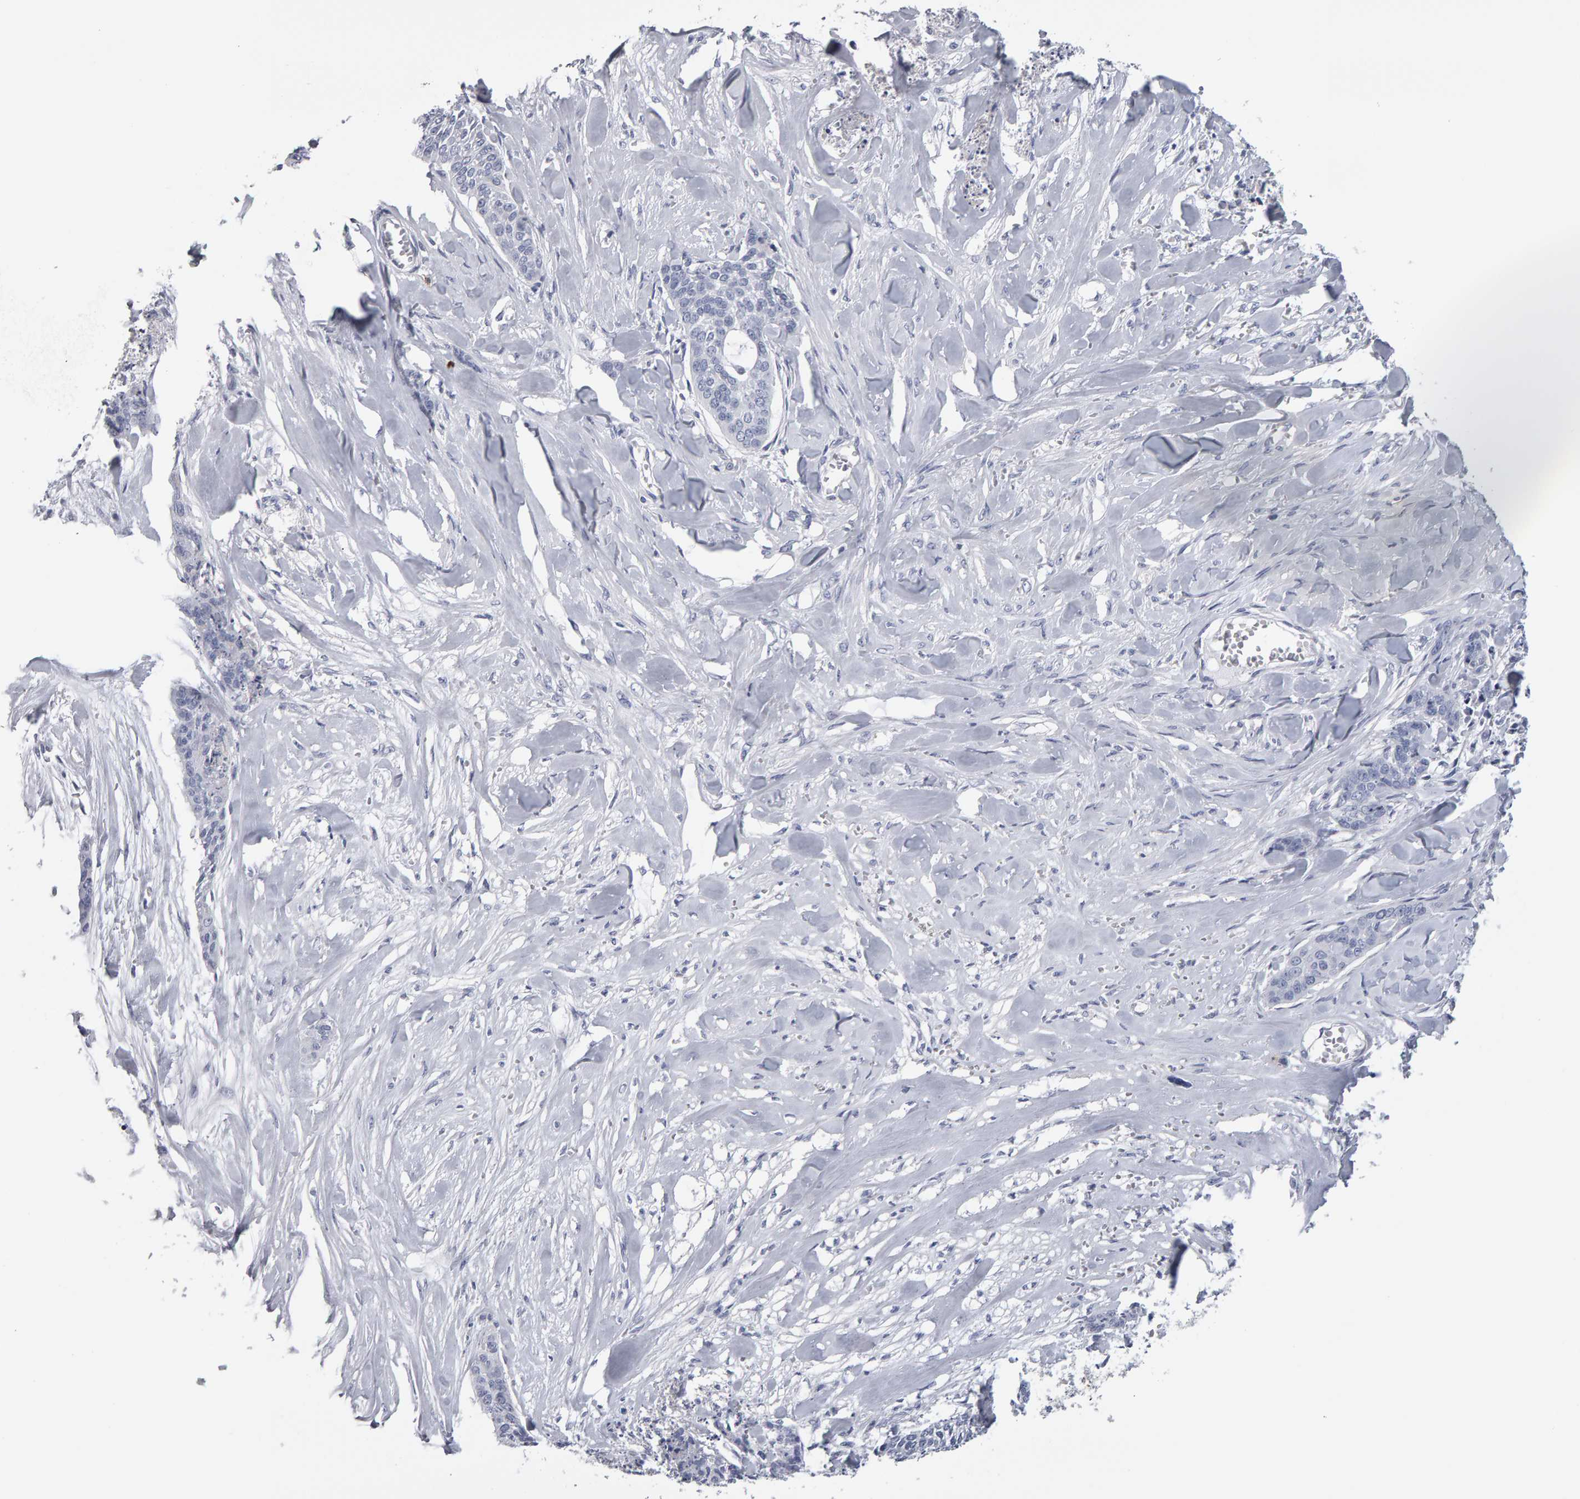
{"staining": {"intensity": "negative", "quantity": "none", "location": "none"}, "tissue": "skin cancer", "cell_type": "Tumor cells", "image_type": "cancer", "snomed": [{"axis": "morphology", "description": "Basal cell carcinoma"}, {"axis": "topography", "description": "Skin"}], "caption": "Image shows no protein staining in tumor cells of skin cancer (basal cell carcinoma) tissue. (IHC, brightfield microscopy, high magnification).", "gene": "CD38", "patient": {"sex": "female", "age": 64}}